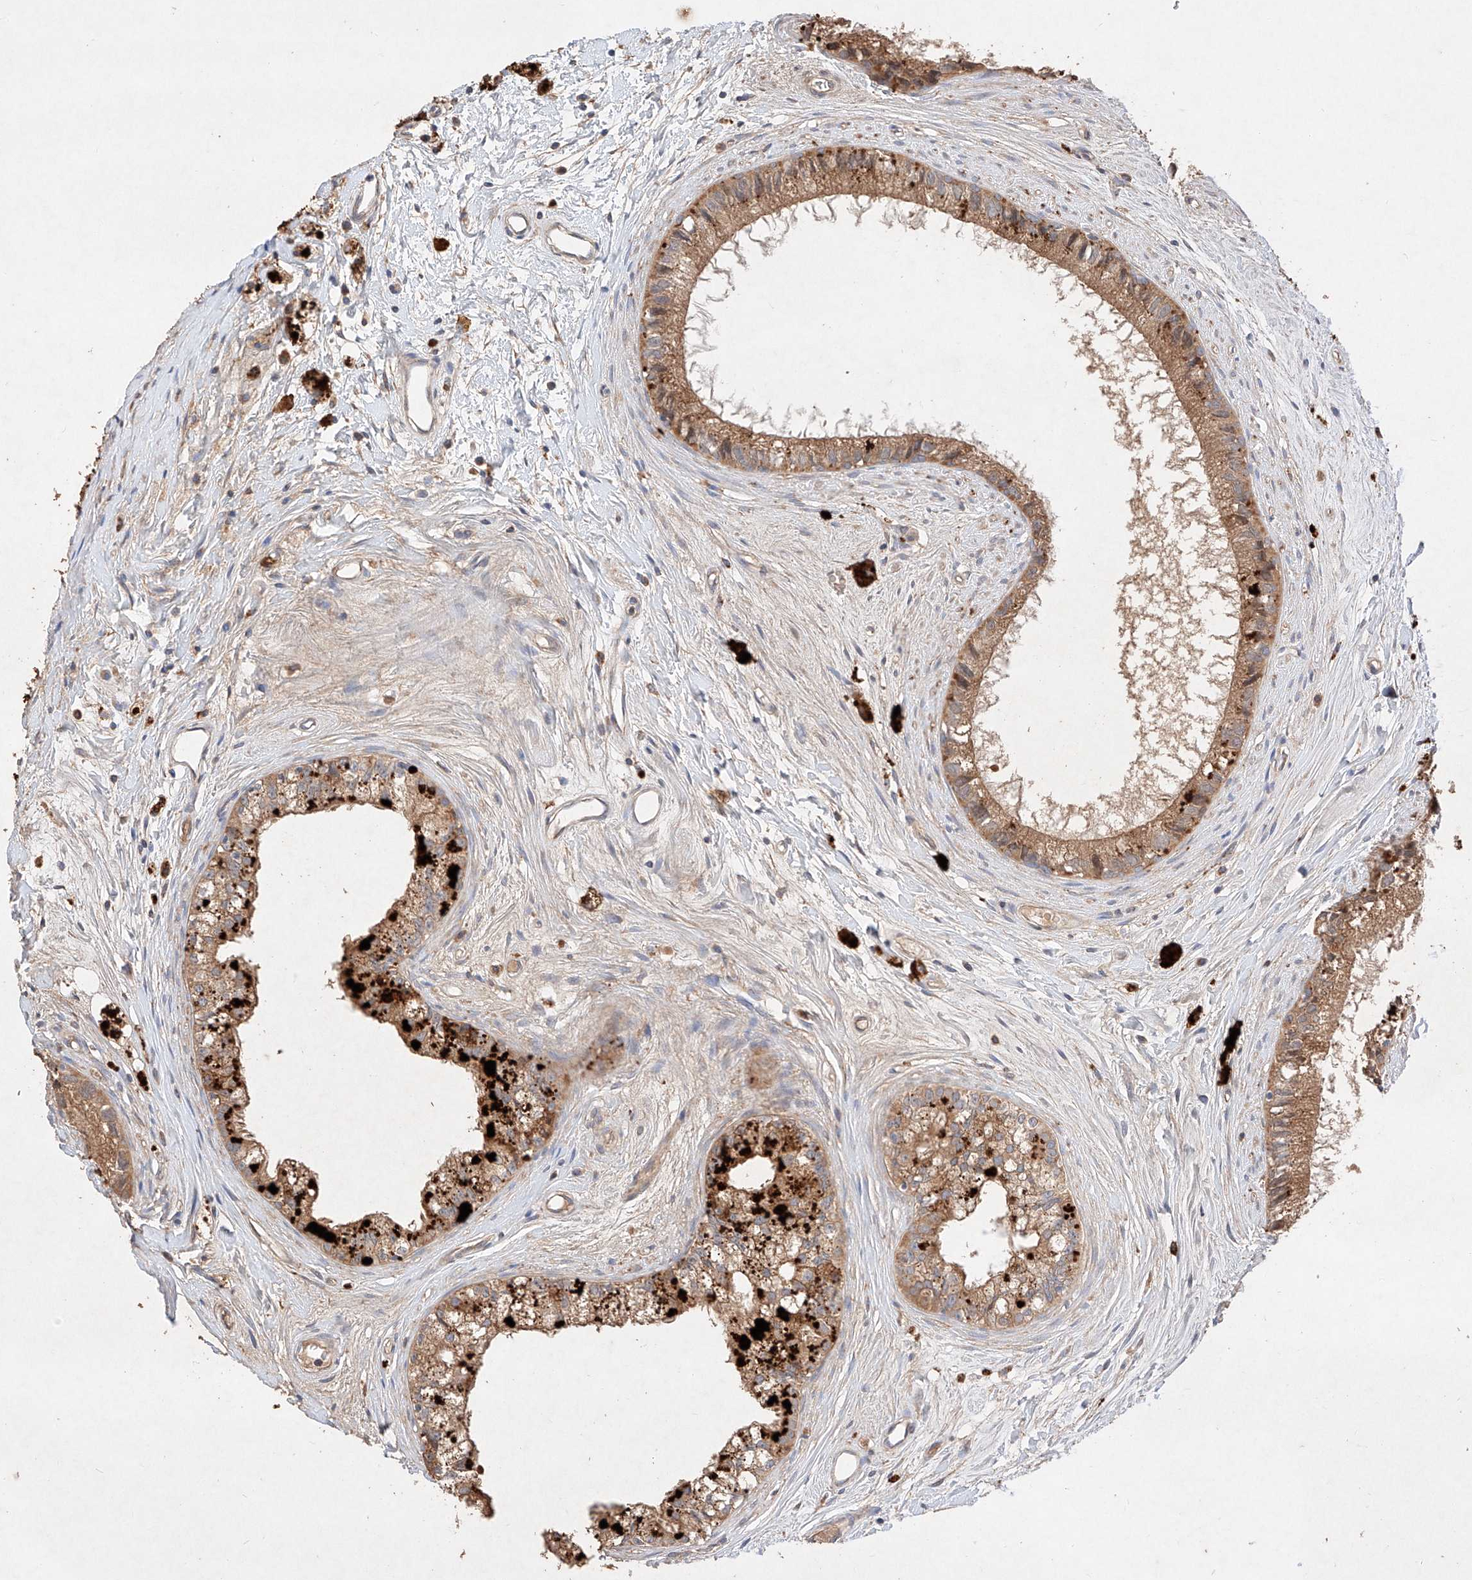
{"staining": {"intensity": "moderate", "quantity": ">75%", "location": "cytoplasmic/membranous"}, "tissue": "epididymis", "cell_type": "Glandular cells", "image_type": "normal", "snomed": [{"axis": "morphology", "description": "Normal tissue, NOS"}, {"axis": "topography", "description": "Epididymis"}], "caption": "Protein analysis of benign epididymis reveals moderate cytoplasmic/membranous expression in approximately >75% of glandular cells.", "gene": "C6orf62", "patient": {"sex": "male", "age": 80}}